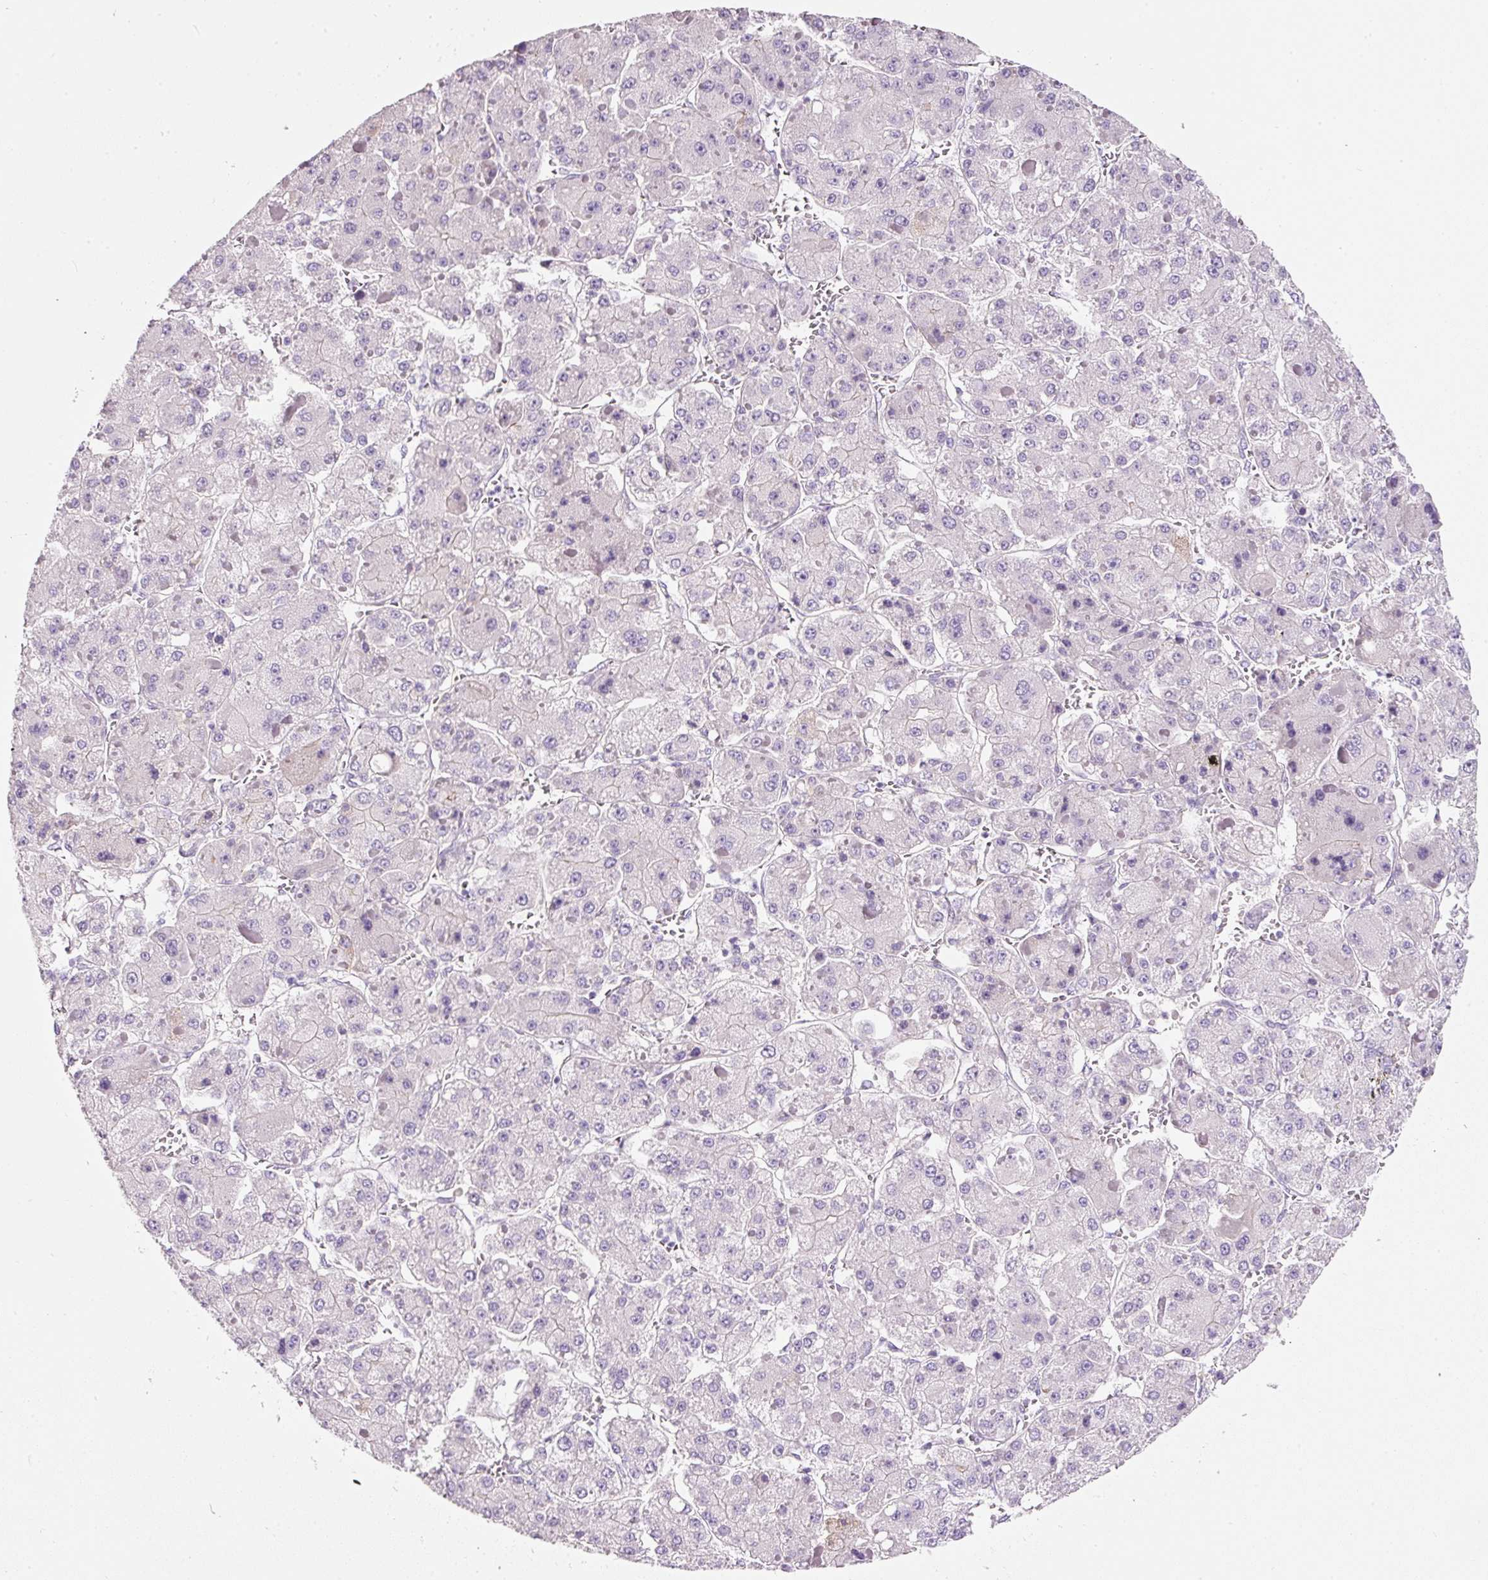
{"staining": {"intensity": "negative", "quantity": "none", "location": "none"}, "tissue": "liver cancer", "cell_type": "Tumor cells", "image_type": "cancer", "snomed": [{"axis": "morphology", "description": "Carcinoma, Hepatocellular, NOS"}, {"axis": "topography", "description": "Liver"}], "caption": "Liver hepatocellular carcinoma stained for a protein using immunohistochemistry (IHC) reveals no expression tumor cells.", "gene": "SOS2", "patient": {"sex": "female", "age": 73}}